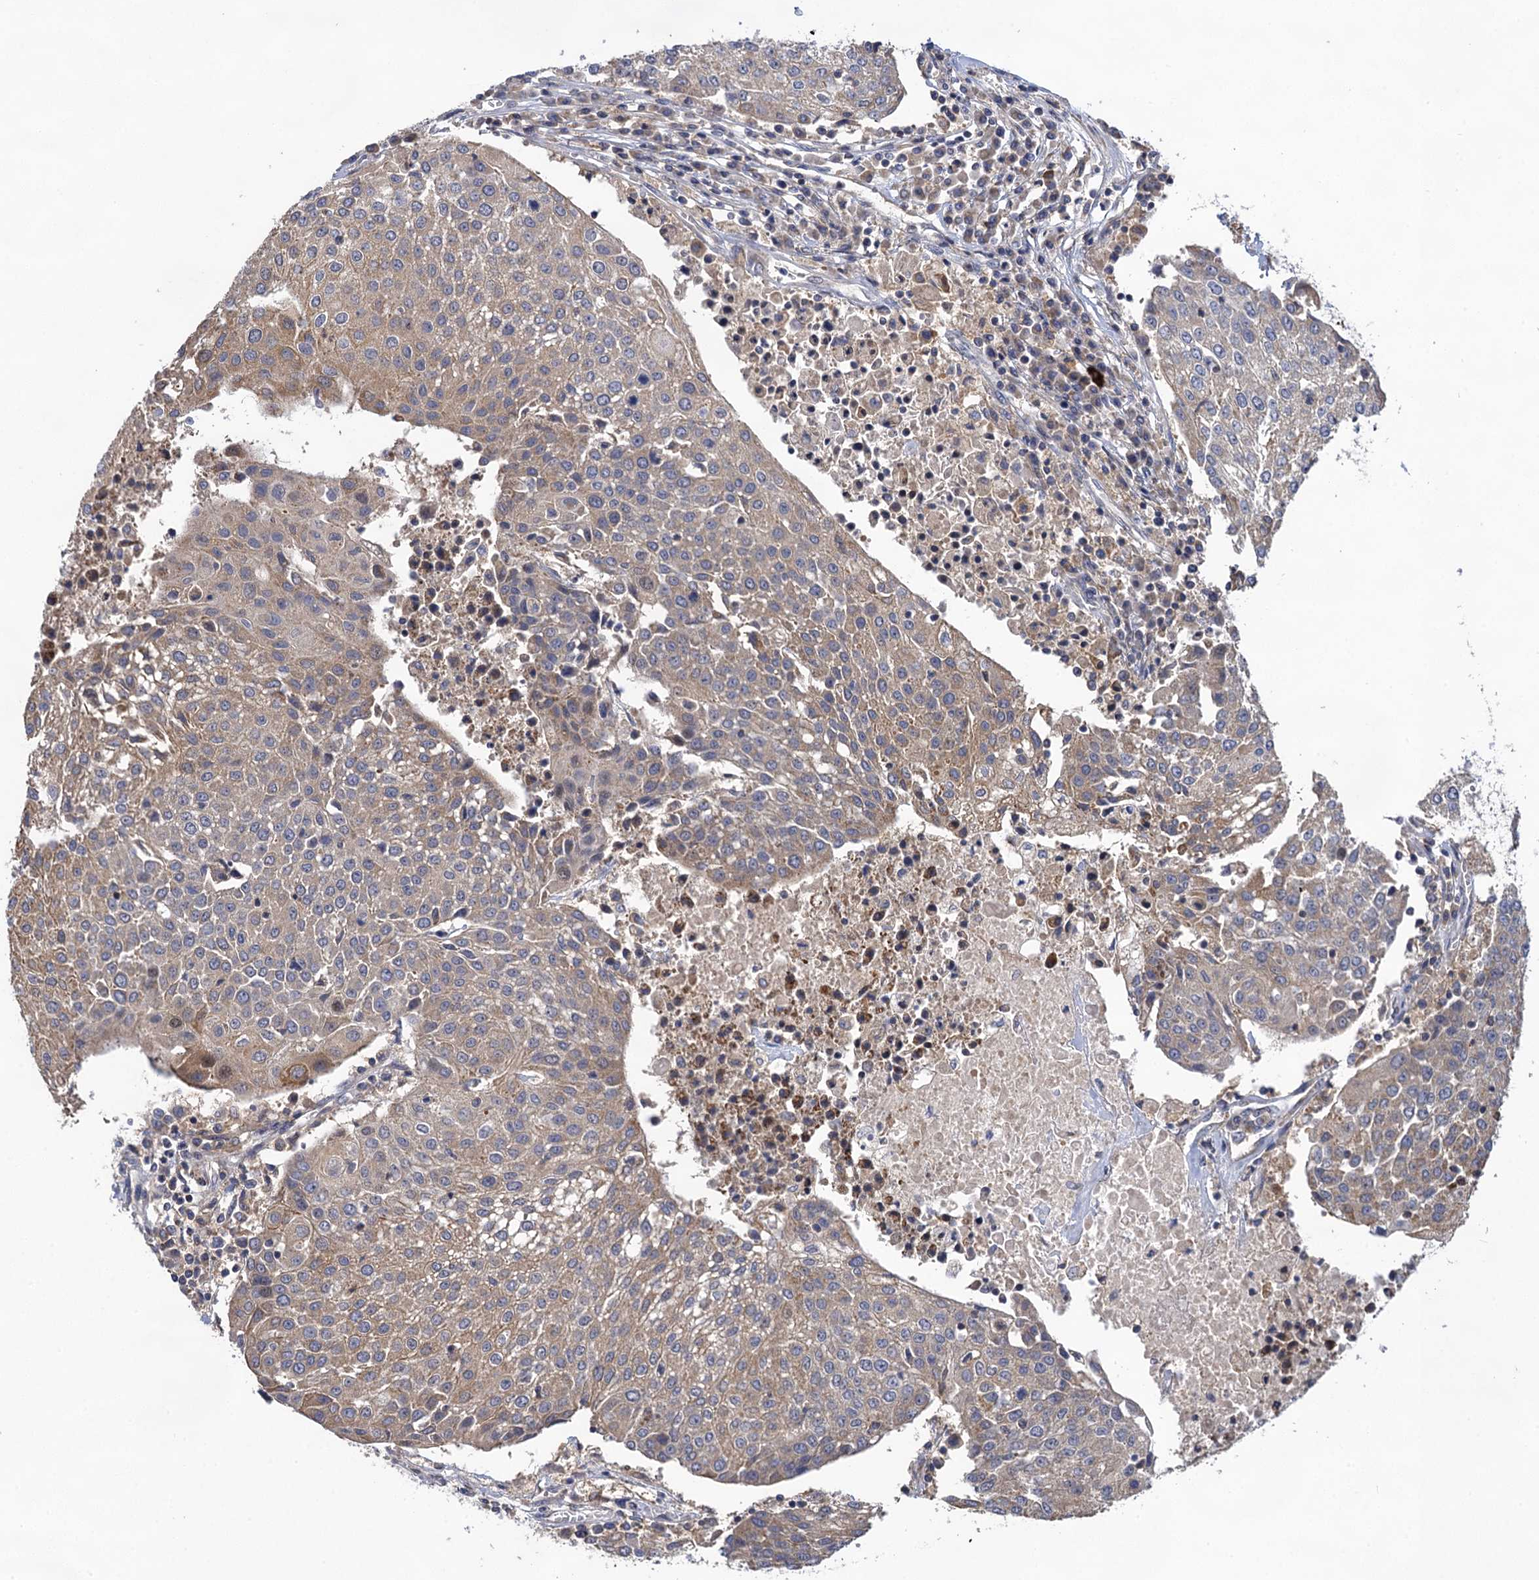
{"staining": {"intensity": "weak", "quantity": "25%-75%", "location": "cytoplasmic/membranous"}, "tissue": "urothelial cancer", "cell_type": "Tumor cells", "image_type": "cancer", "snomed": [{"axis": "morphology", "description": "Urothelial carcinoma, High grade"}, {"axis": "topography", "description": "Urinary bladder"}], "caption": "This micrograph displays immunohistochemistry (IHC) staining of human urothelial cancer, with low weak cytoplasmic/membranous positivity in about 25%-75% of tumor cells.", "gene": "WDR88", "patient": {"sex": "female", "age": 85}}